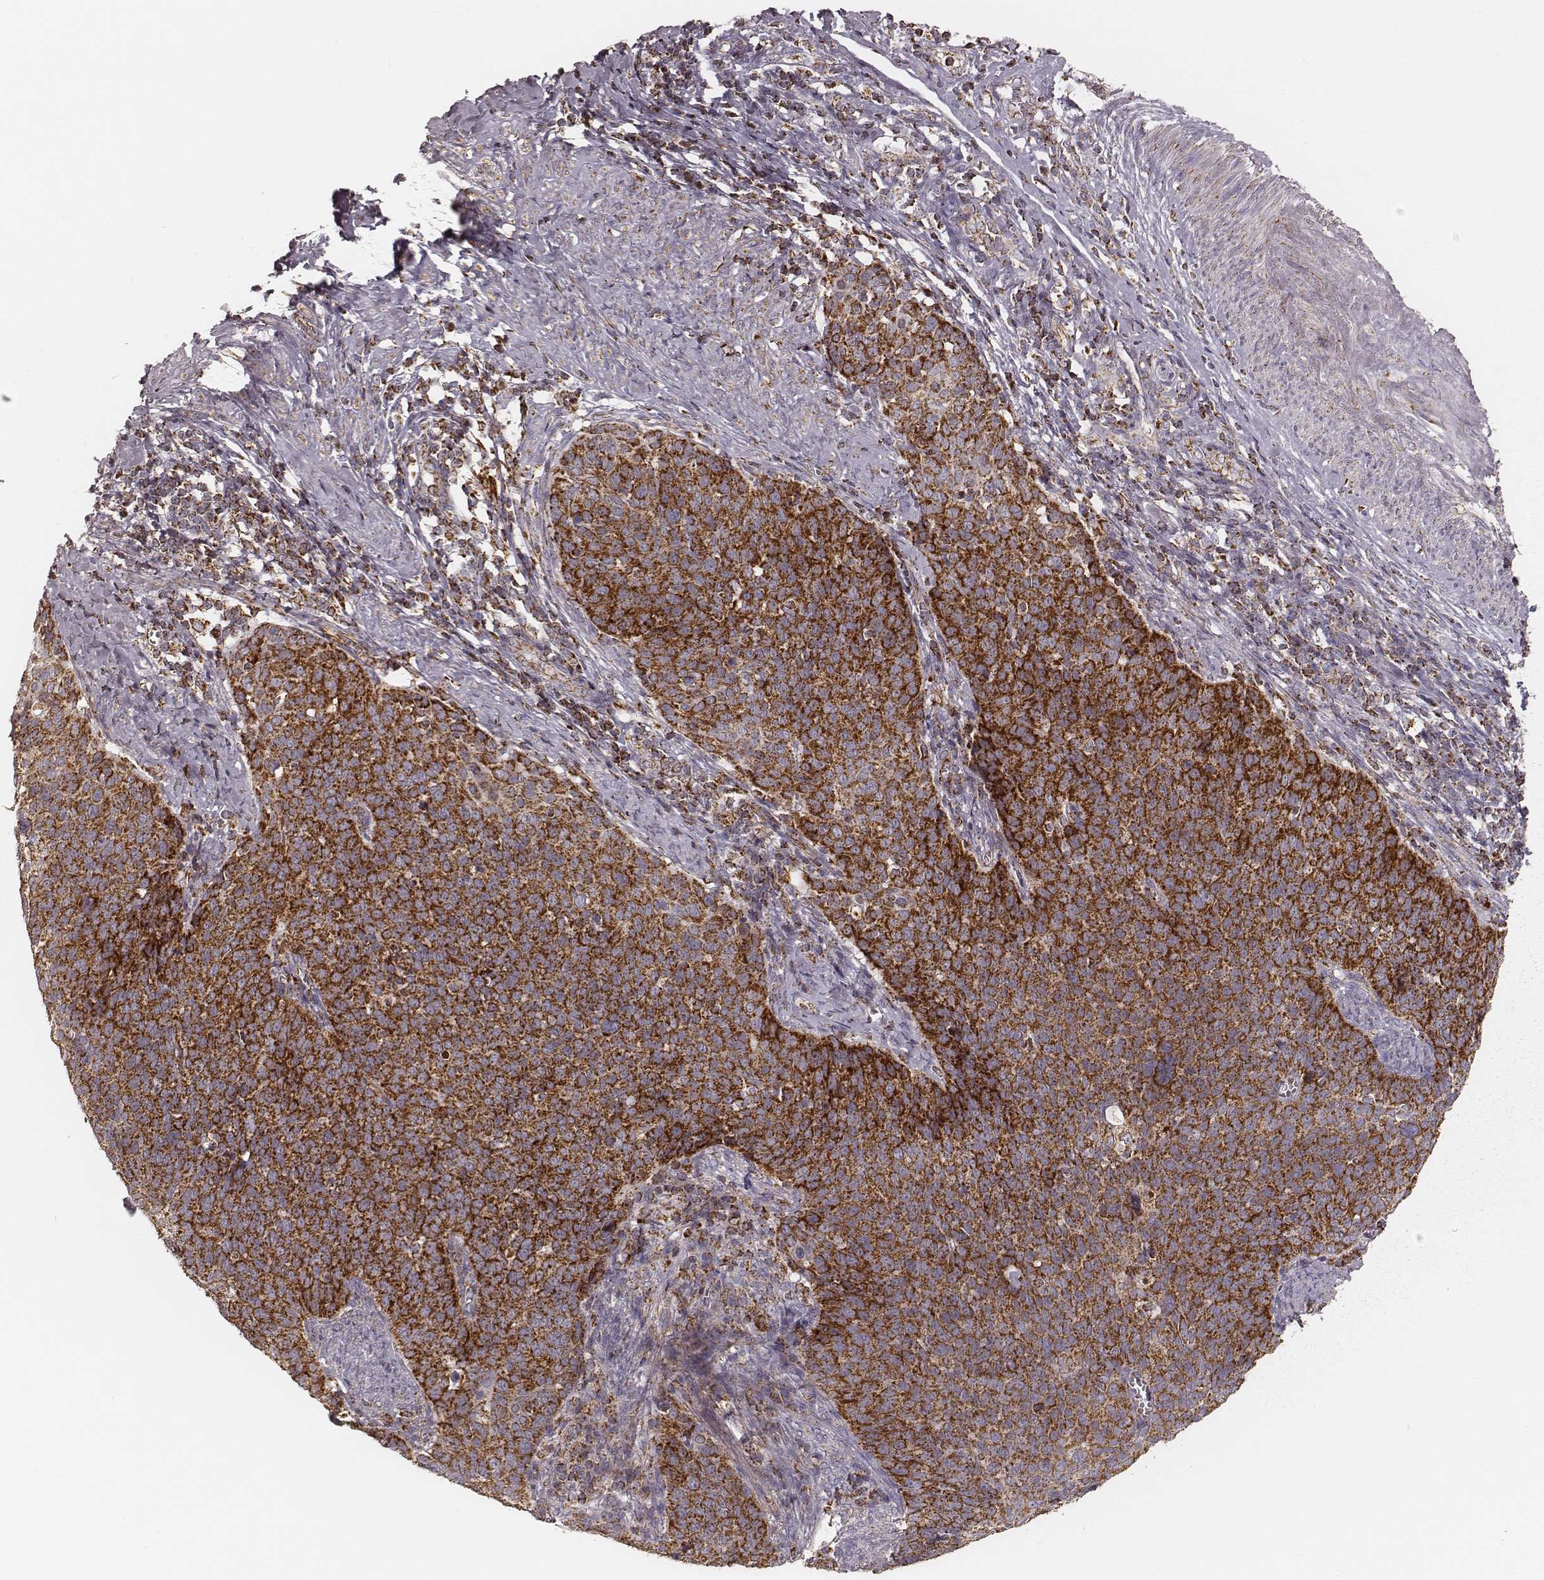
{"staining": {"intensity": "strong", "quantity": ">75%", "location": "cytoplasmic/membranous"}, "tissue": "cervical cancer", "cell_type": "Tumor cells", "image_type": "cancer", "snomed": [{"axis": "morphology", "description": "Normal tissue, NOS"}, {"axis": "morphology", "description": "Squamous cell carcinoma, NOS"}, {"axis": "topography", "description": "Cervix"}], "caption": "This is an image of IHC staining of cervical cancer, which shows strong positivity in the cytoplasmic/membranous of tumor cells.", "gene": "CS", "patient": {"sex": "female", "age": 39}}